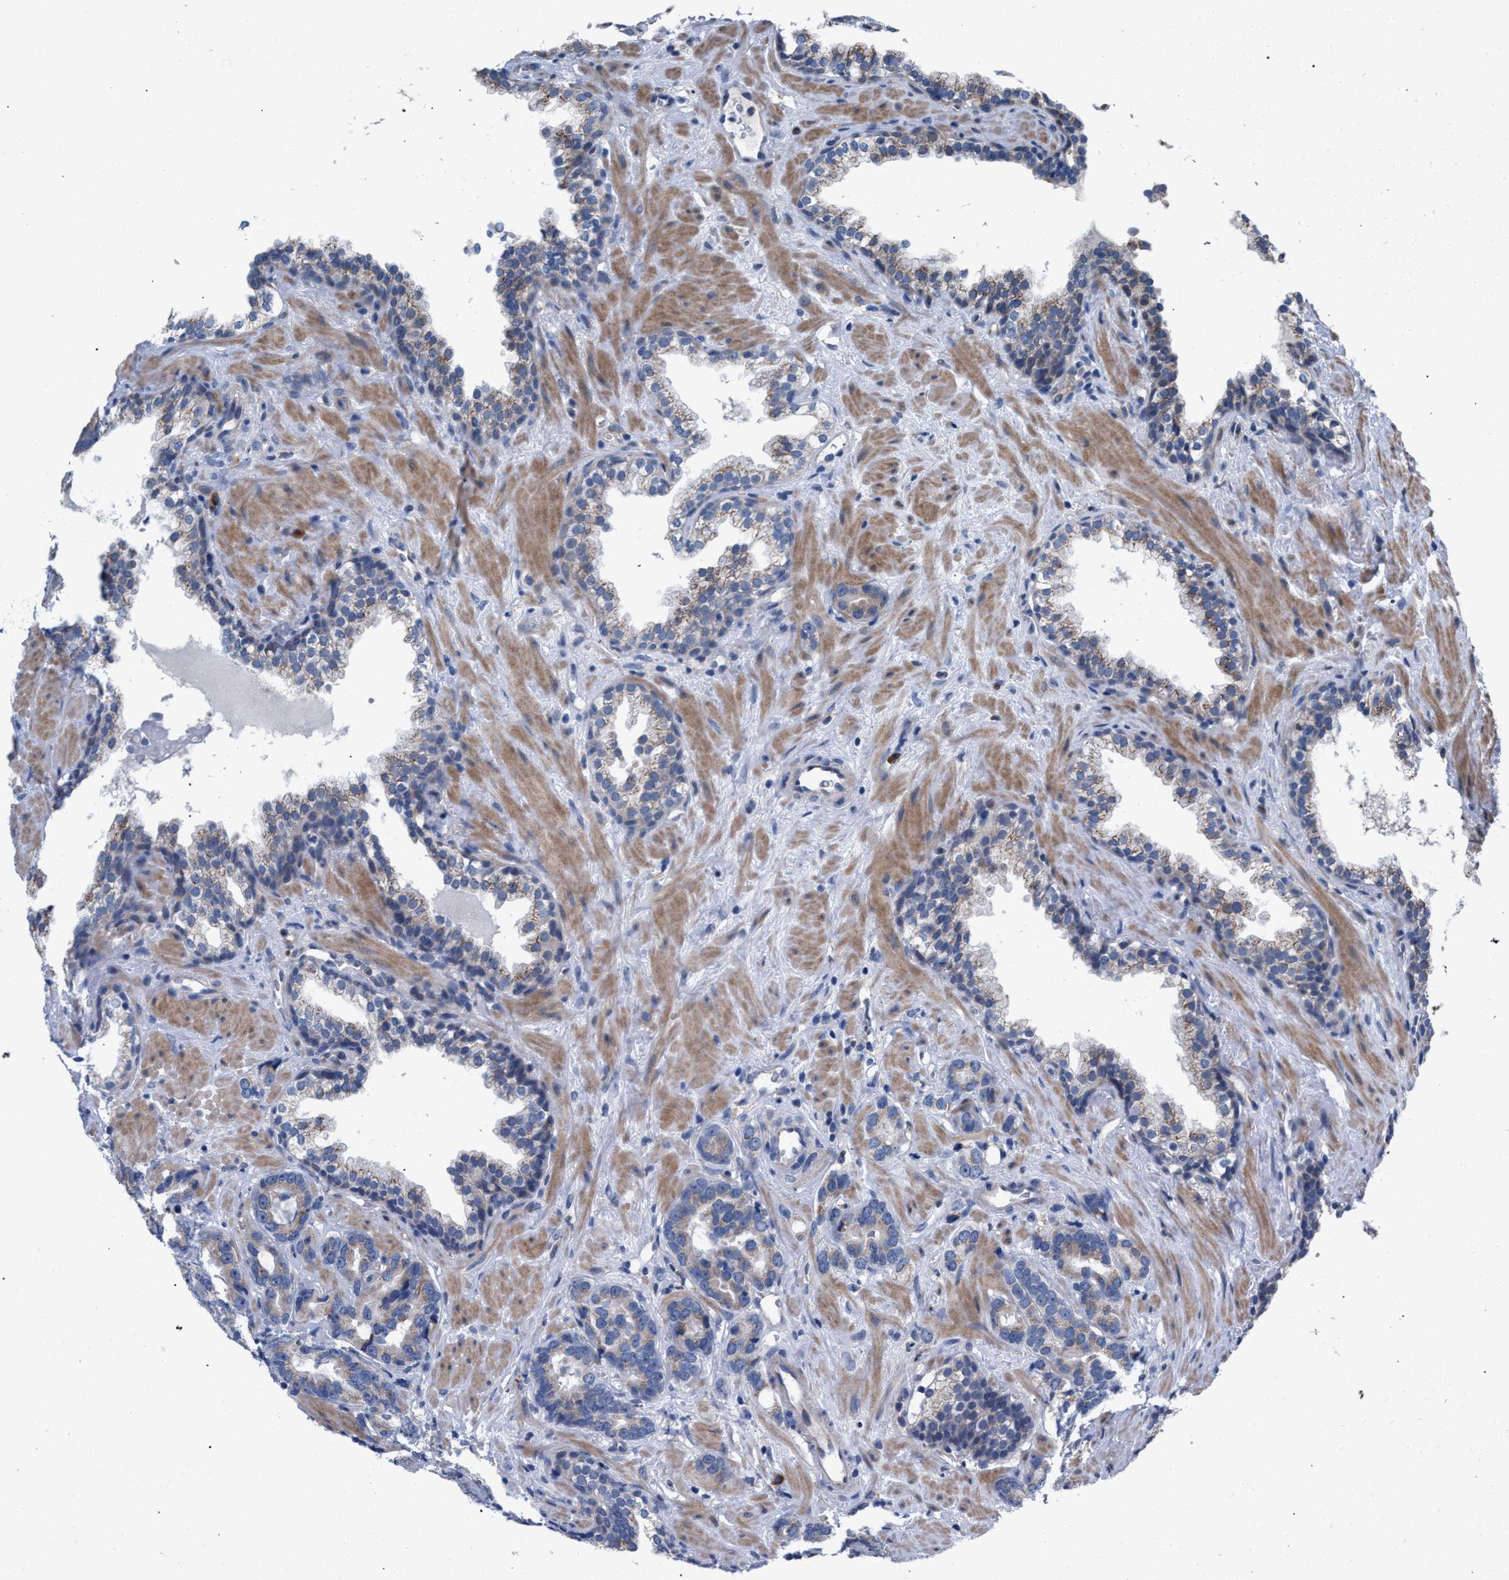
{"staining": {"intensity": "weak", "quantity": "25%-75%", "location": "cytoplasmic/membranous"}, "tissue": "prostate cancer", "cell_type": "Tumor cells", "image_type": "cancer", "snomed": [{"axis": "morphology", "description": "Adenocarcinoma, Low grade"}, {"axis": "topography", "description": "Prostate"}], "caption": "Immunohistochemistry histopathology image of neoplastic tissue: prostate cancer stained using IHC displays low levels of weak protein expression localized specifically in the cytoplasmic/membranous of tumor cells, appearing as a cytoplasmic/membranous brown color.", "gene": "RNF135", "patient": {"sex": "male", "age": 59}}